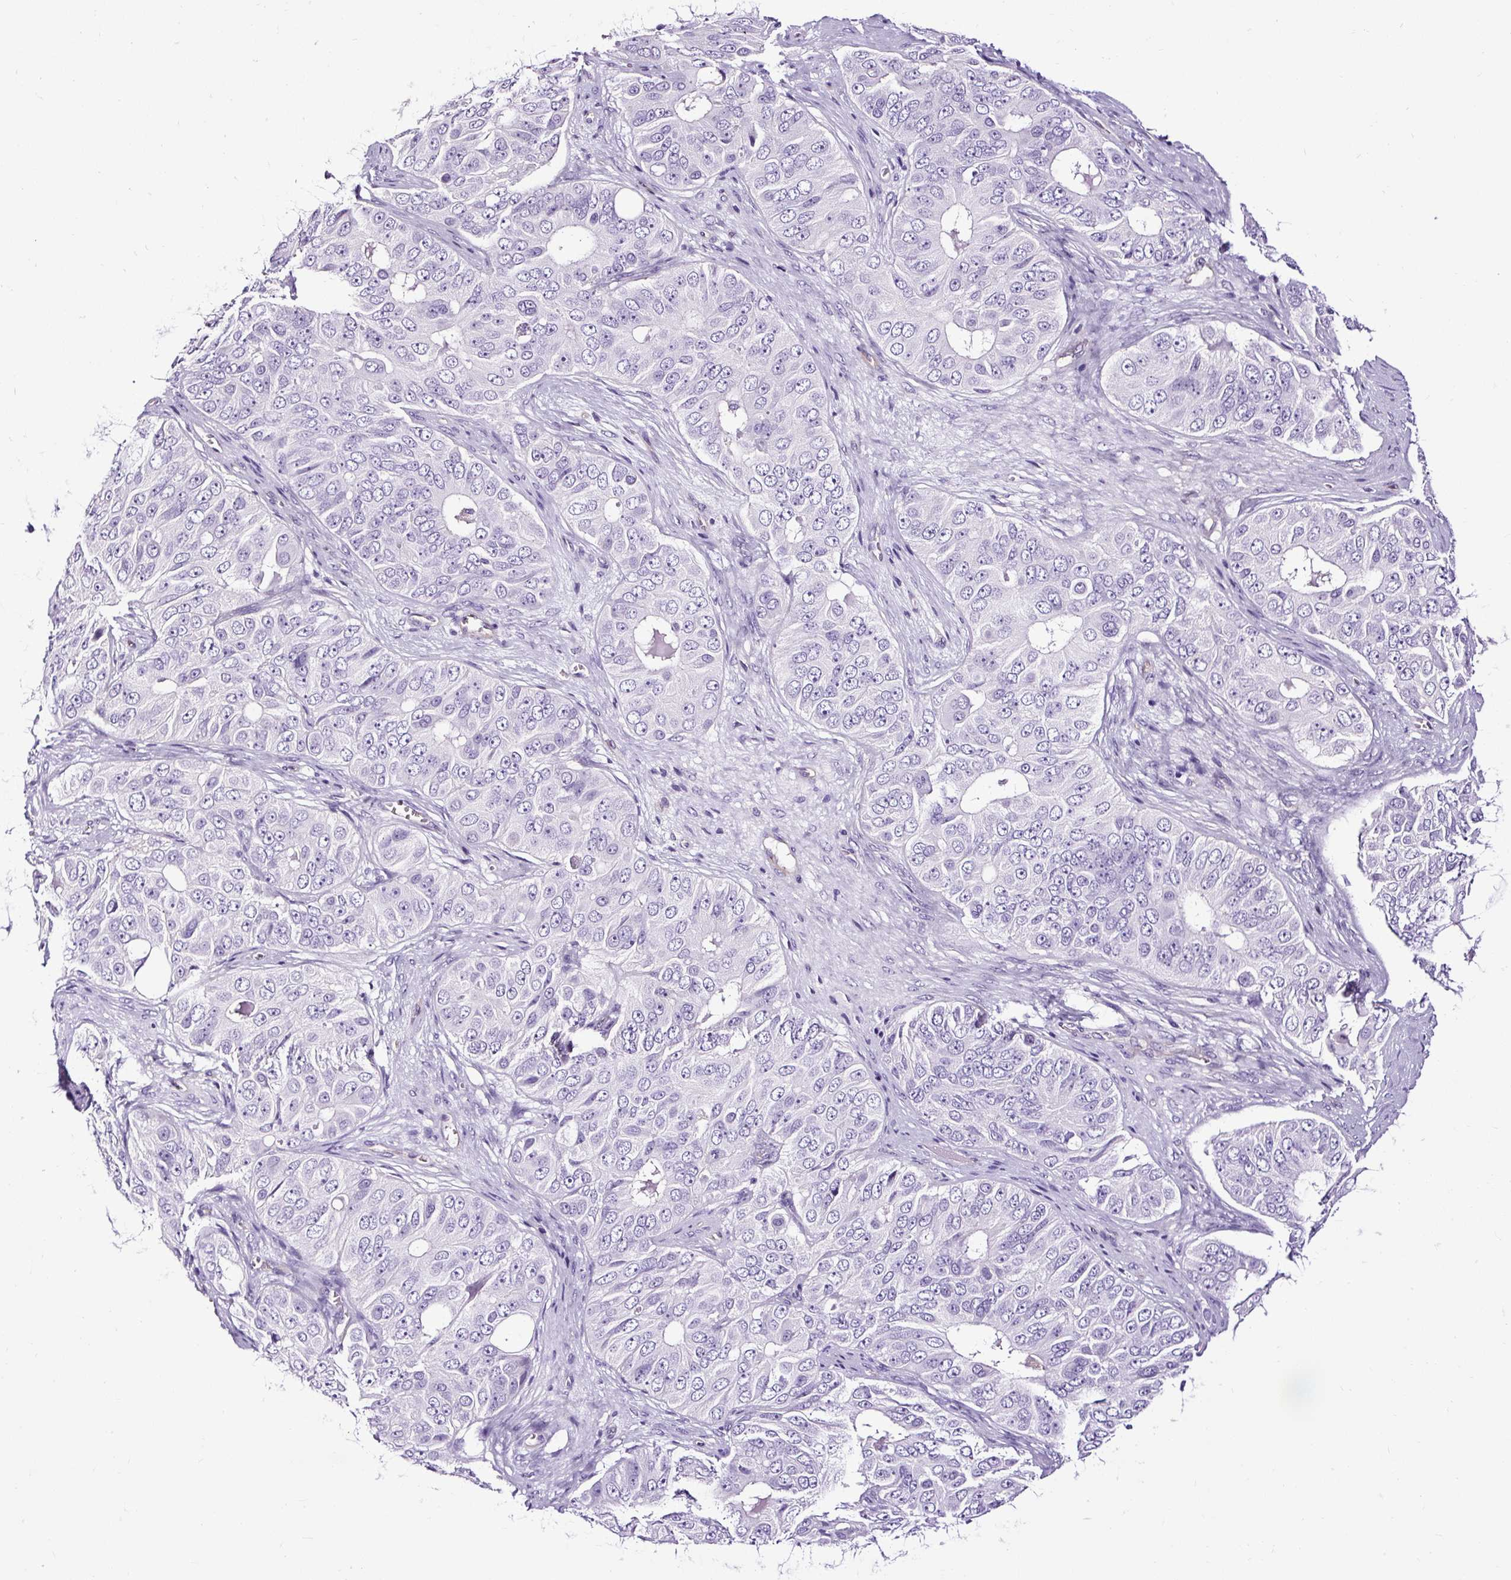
{"staining": {"intensity": "negative", "quantity": "none", "location": "none"}, "tissue": "ovarian cancer", "cell_type": "Tumor cells", "image_type": "cancer", "snomed": [{"axis": "morphology", "description": "Carcinoma, endometroid"}, {"axis": "topography", "description": "Ovary"}], "caption": "IHC histopathology image of neoplastic tissue: human endometroid carcinoma (ovarian) stained with DAB (3,3'-diaminobenzidine) displays no significant protein staining in tumor cells.", "gene": "SLC7A8", "patient": {"sex": "female", "age": 51}}